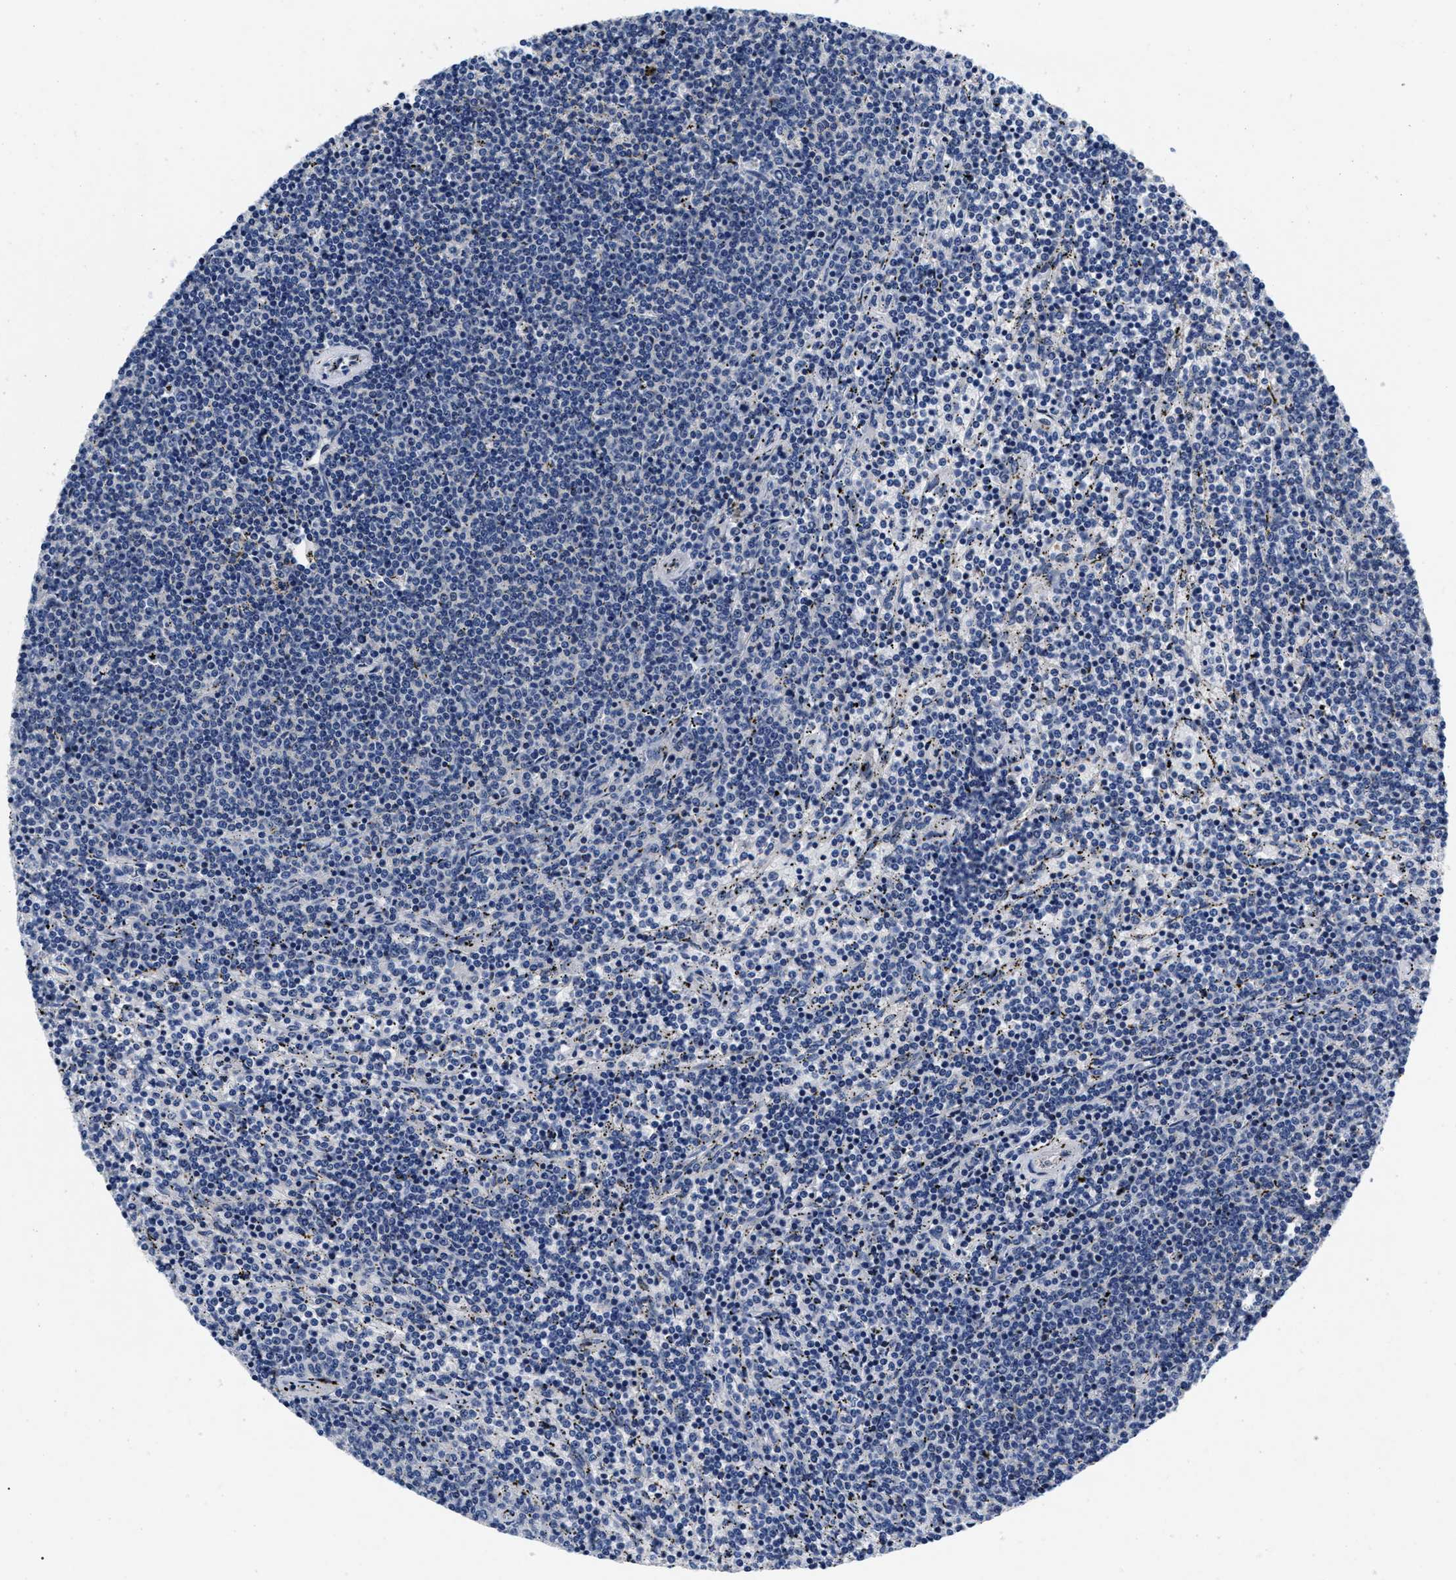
{"staining": {"intensity": "negative", "quantity": "none", "location": "none"}, "tissue": "lymphoma", "cell_type": "Tumor cells", "image_type": "cancer", "snomed": [{"axis": "morphology", "description": "Malignant lymphoma, non-Hodgkin's type, Low grade"}, {"axis": "topography", "description": "Spleen"}], "caption": "The IHC photomicrograph has no significant staining in tumor cells of lymphoma tissue.", "gene": "LAD1", "patient": {"sex": "female", "age": 50}}